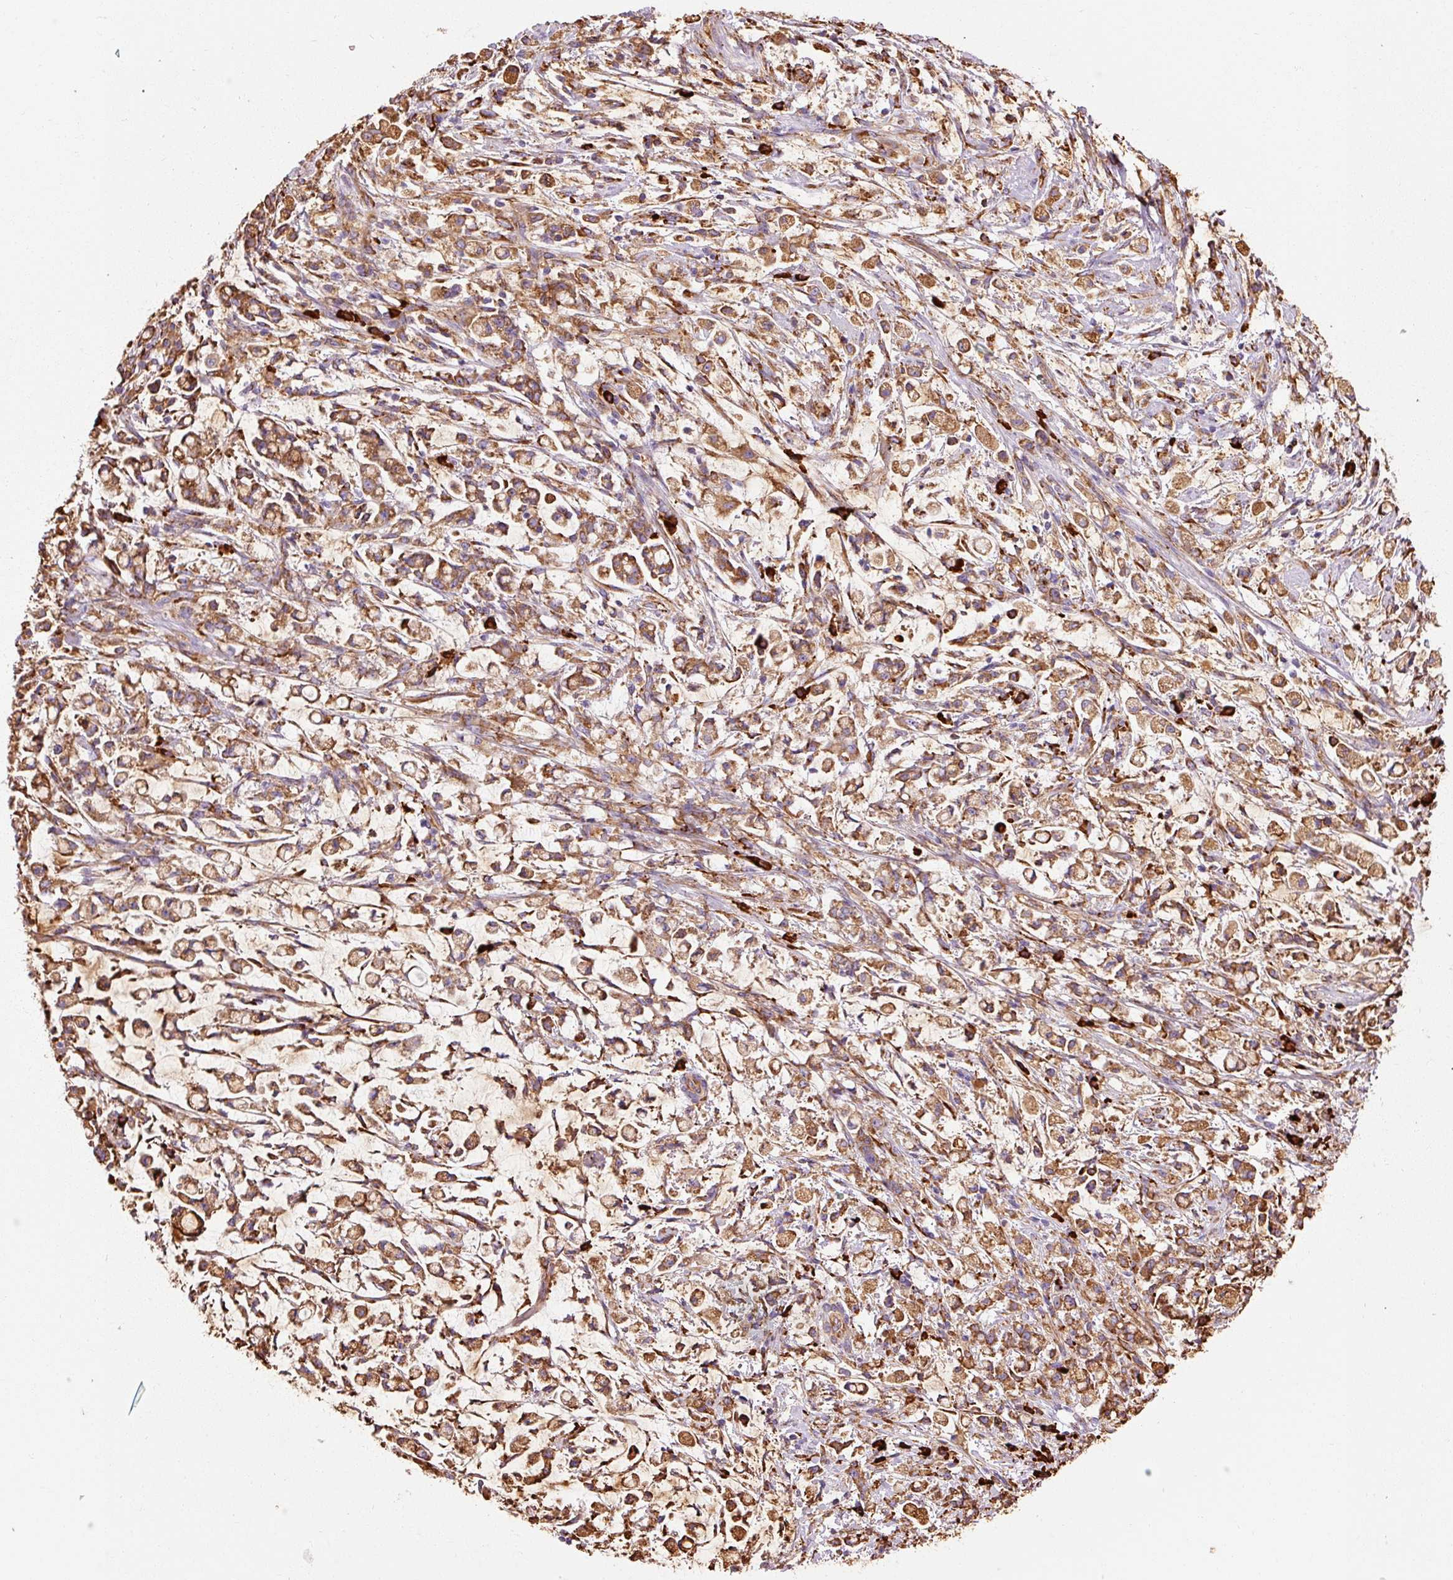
{"staining": {"intensity": "moderate", "quantity": ">75%", "location": "cytoplasmic/membranous"}, "tissue": "stomach cancer", "cell_type": "Tumor cells", "image_type": "cancer", "snomed": [{"axis": "morphology", "description": "Adenocarcinoma, NOS"}, {"axis": "topography", "description": "Stomach"}], "caption": "This is a photomicrograph of IHC staining of adenocarcinoma (stomach), which shows moderate positivity in the cytoplasmic/membranous of tumor cells.", "gene": "KLC1", "patient": {"sex": "female", "age": 60}}